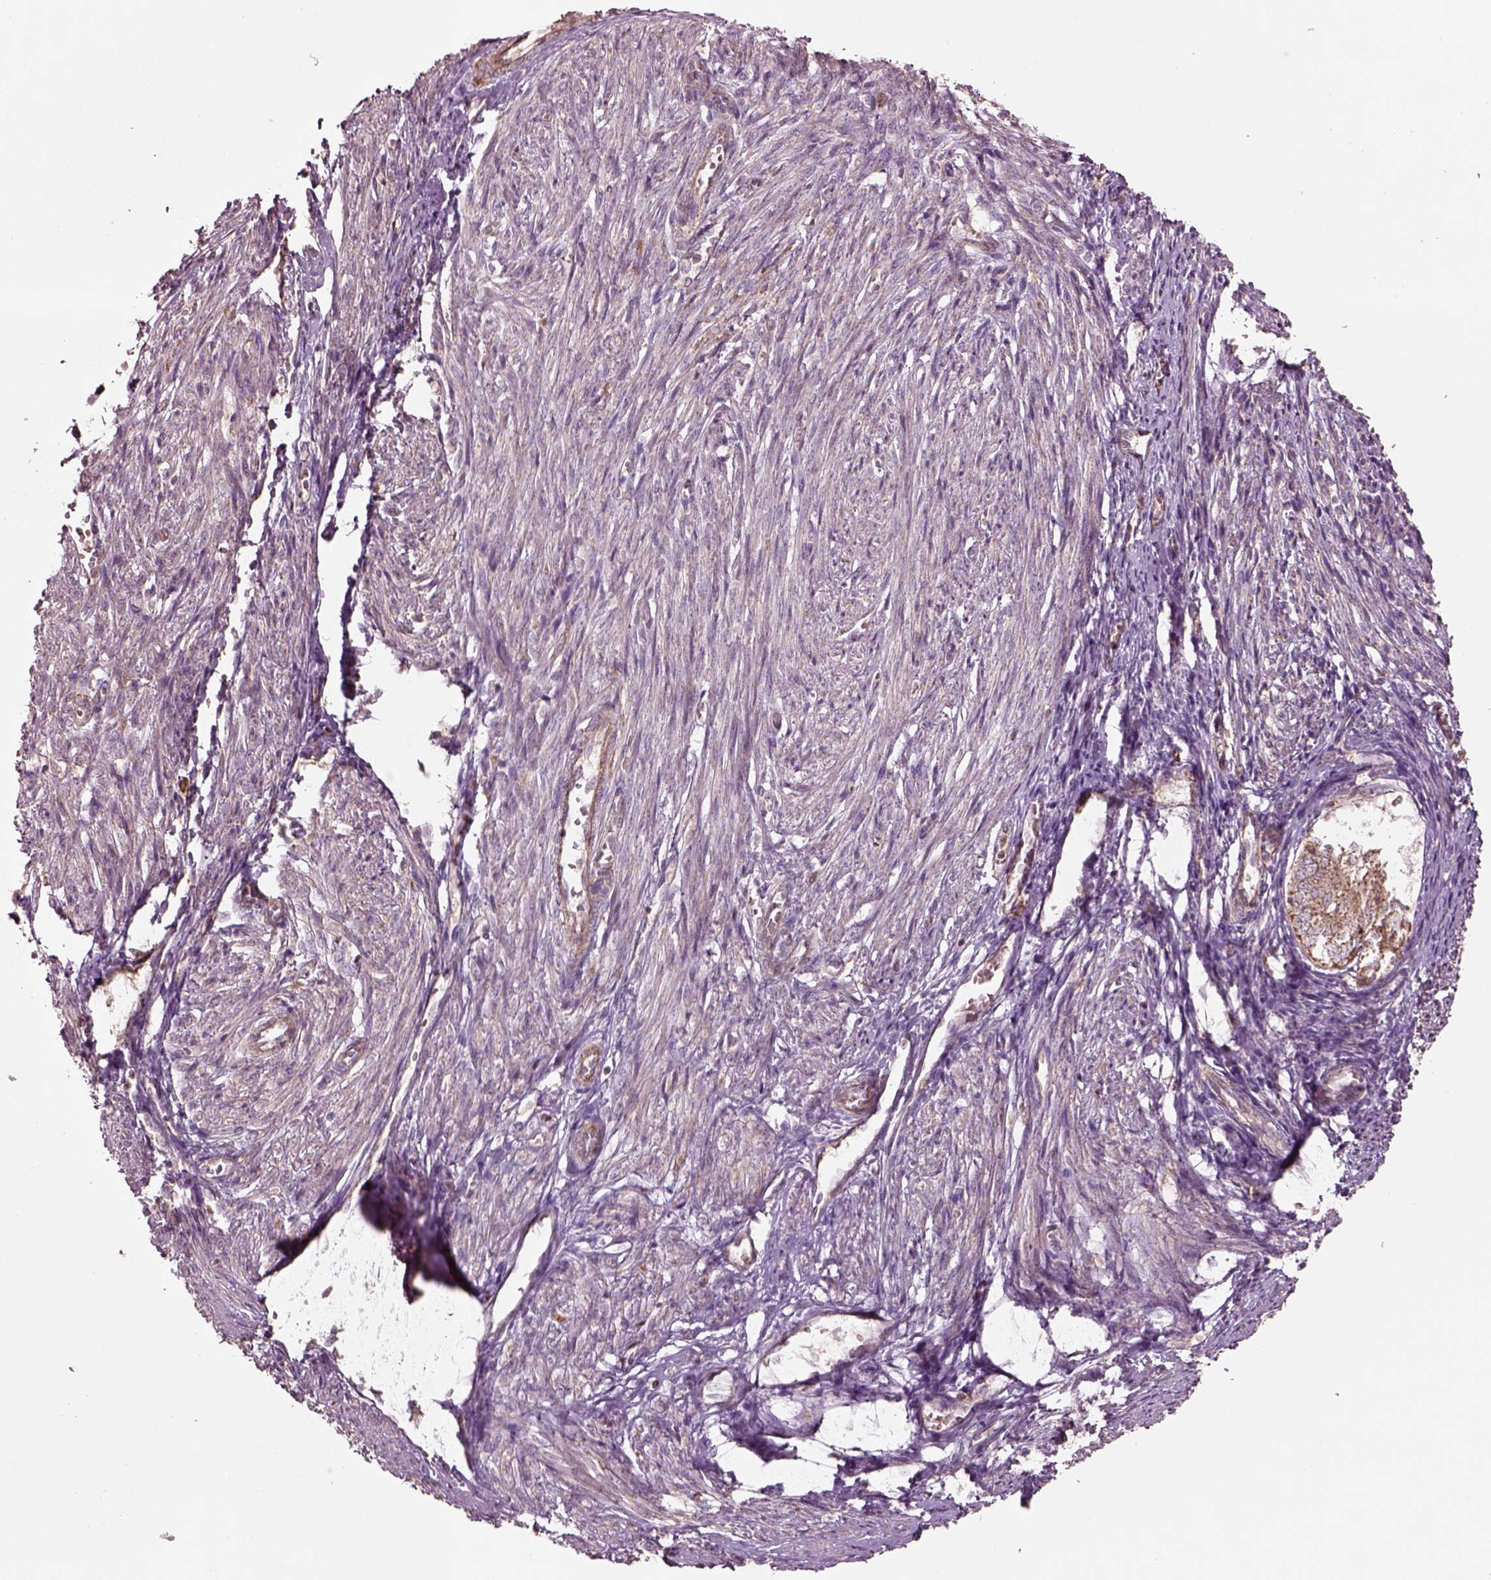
{"staining": {"intensity": "weak", "quantity": "25%-75%", "location": "cytoplasmic/membranous"}, "tissue": "endometrium", "cell_type": "Cells in endometrial stroma", "image_type": "normal", "snomed": [{"axis": "morphology", "description": "Normal tissue, NOS"}, {"axis": "topography", "description": "Endometrium"}], "caption": "Endometrium stained with immunohistochemistry (IHC) reveals weak cytoplasmic/membranous expression in about 25%-75% of cells in endometrial stroma. (Brightfield microscopy of DAB IHC at high magnification).", "gene": "SLC25A31", "patient": {"sex": "female", "age": 50}}